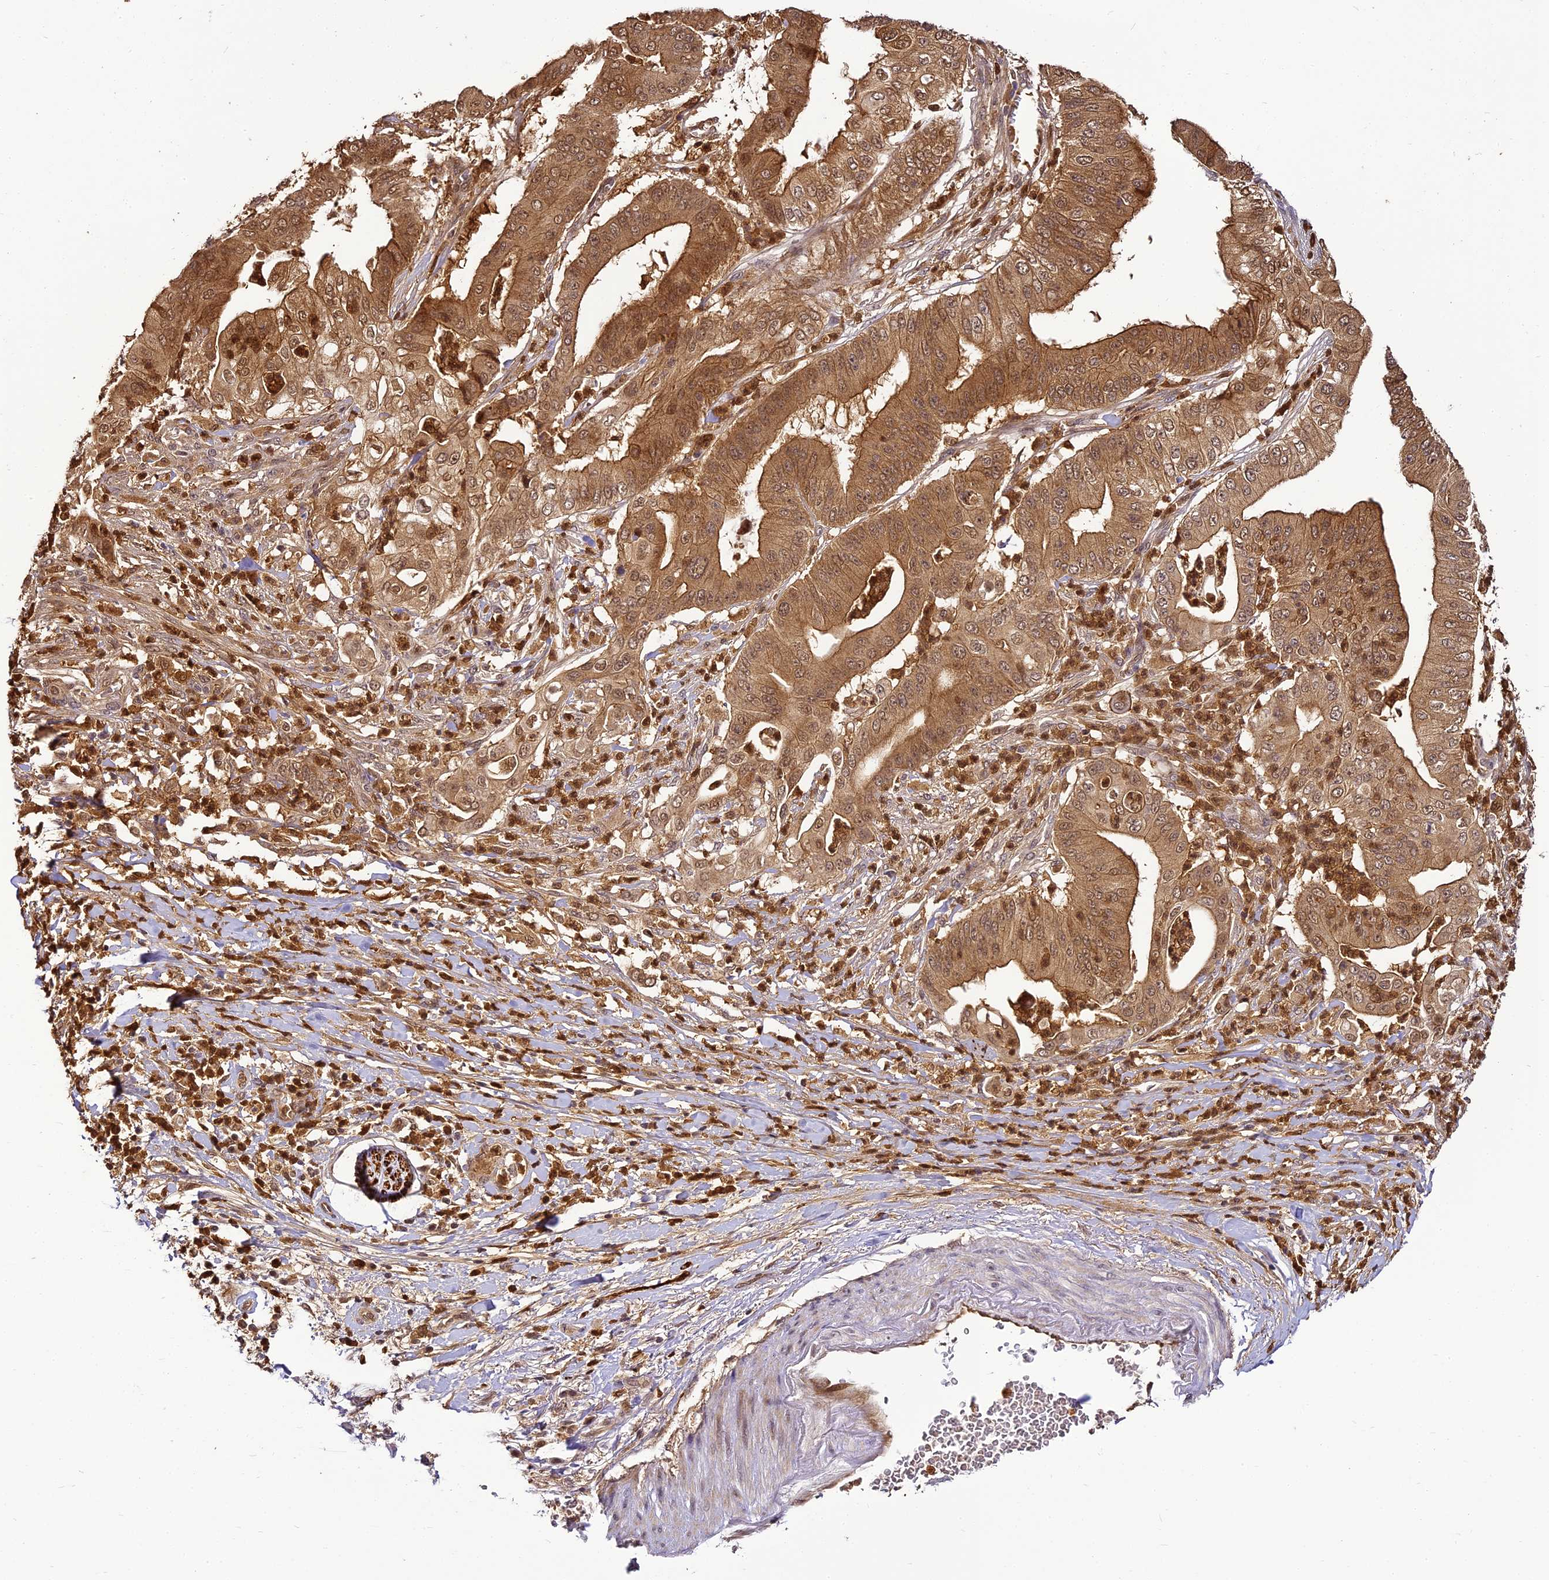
{"staining": {"intensity": "moderate", "quantity": ">75%", "location": "cytoplasmic/membranous,nuclear"}, "tissue": "pancreatic cancer", "cell_type": "Tumor cells", "image_type": "cancer", "snomed": [{"axis": "morphology", "description": "Adenocarcinoma, NOS"}, {"axis": "topography", "description": "Pancreas"}], "caption": "Pancreatic cancer (adenocarcinoma) was stained to show a protein in brown. There is medium levels of moderate cytoplasmic/membranous and nuclear expression in approximately >75% of tumor cells. (brown staining indicates protein expression, while blue staining denotes nuclei).", "gene": "BCDIN3D", "patient": {"sex": "female", "age": 77}}